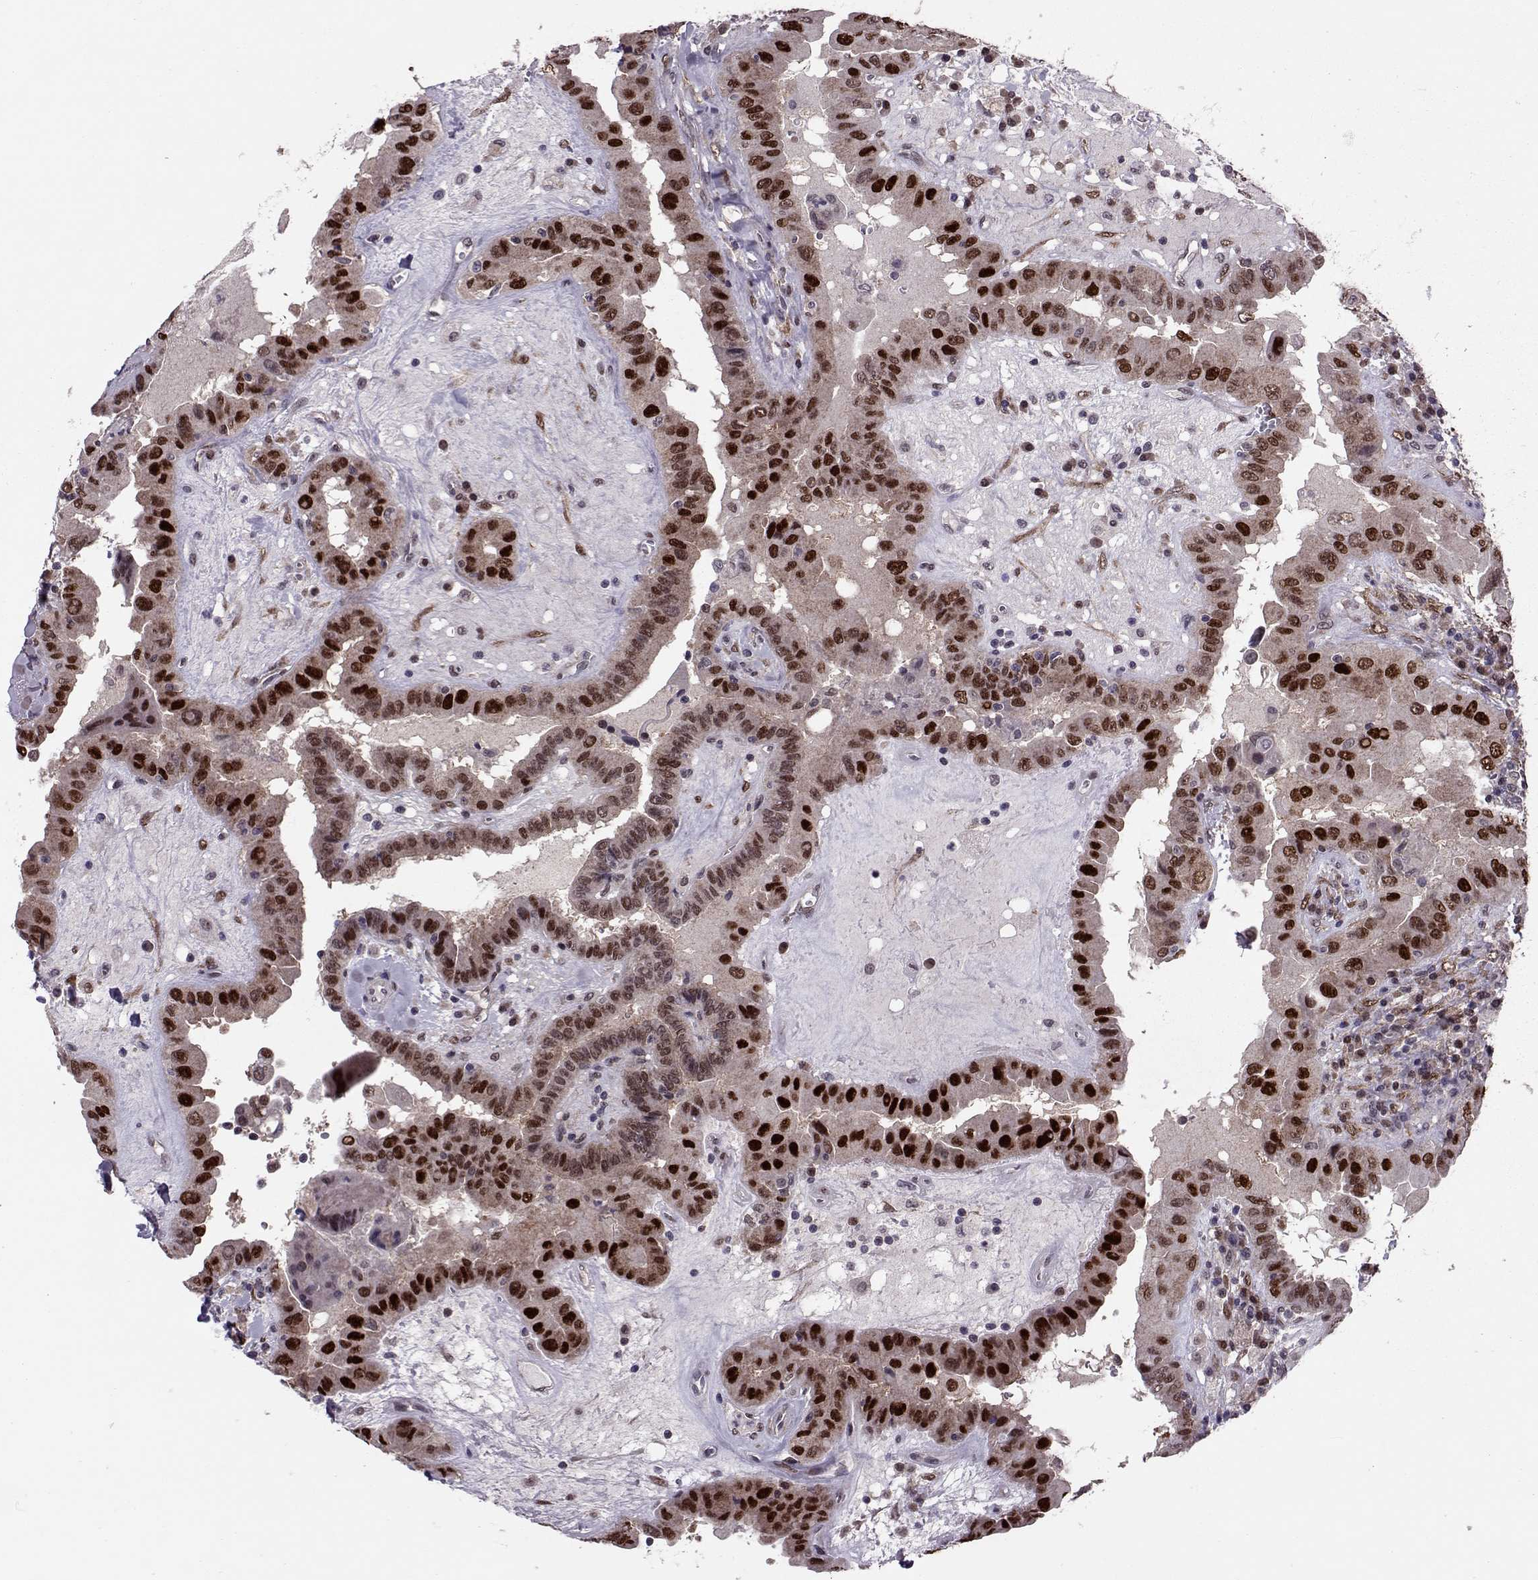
{"staining": {"intensity": "strong", "quantity": "25%-75%", "location": "nuclear"}, "tissue": "thyroid cancer", "cell_type": "Tumor cells", "image_type": "cancer", "snomed": [{"axis": "morphology", "description": "Papillary adenocarcinoma, NOS"}, {"axis": "topography", "description": "Thyroid gland"}], "caption": "Tumor cells reveal high levels of strong nuclear positivity in approximately 25%-75% of cells in human thyroid cancer (papillary adenocarcinoma). (DAB (3,3'-diaminobenzidine) IHC with brightfield microscopy, high magnification).", "gene": "CDK4", "patient": {"sex": "female", "age": 37}}